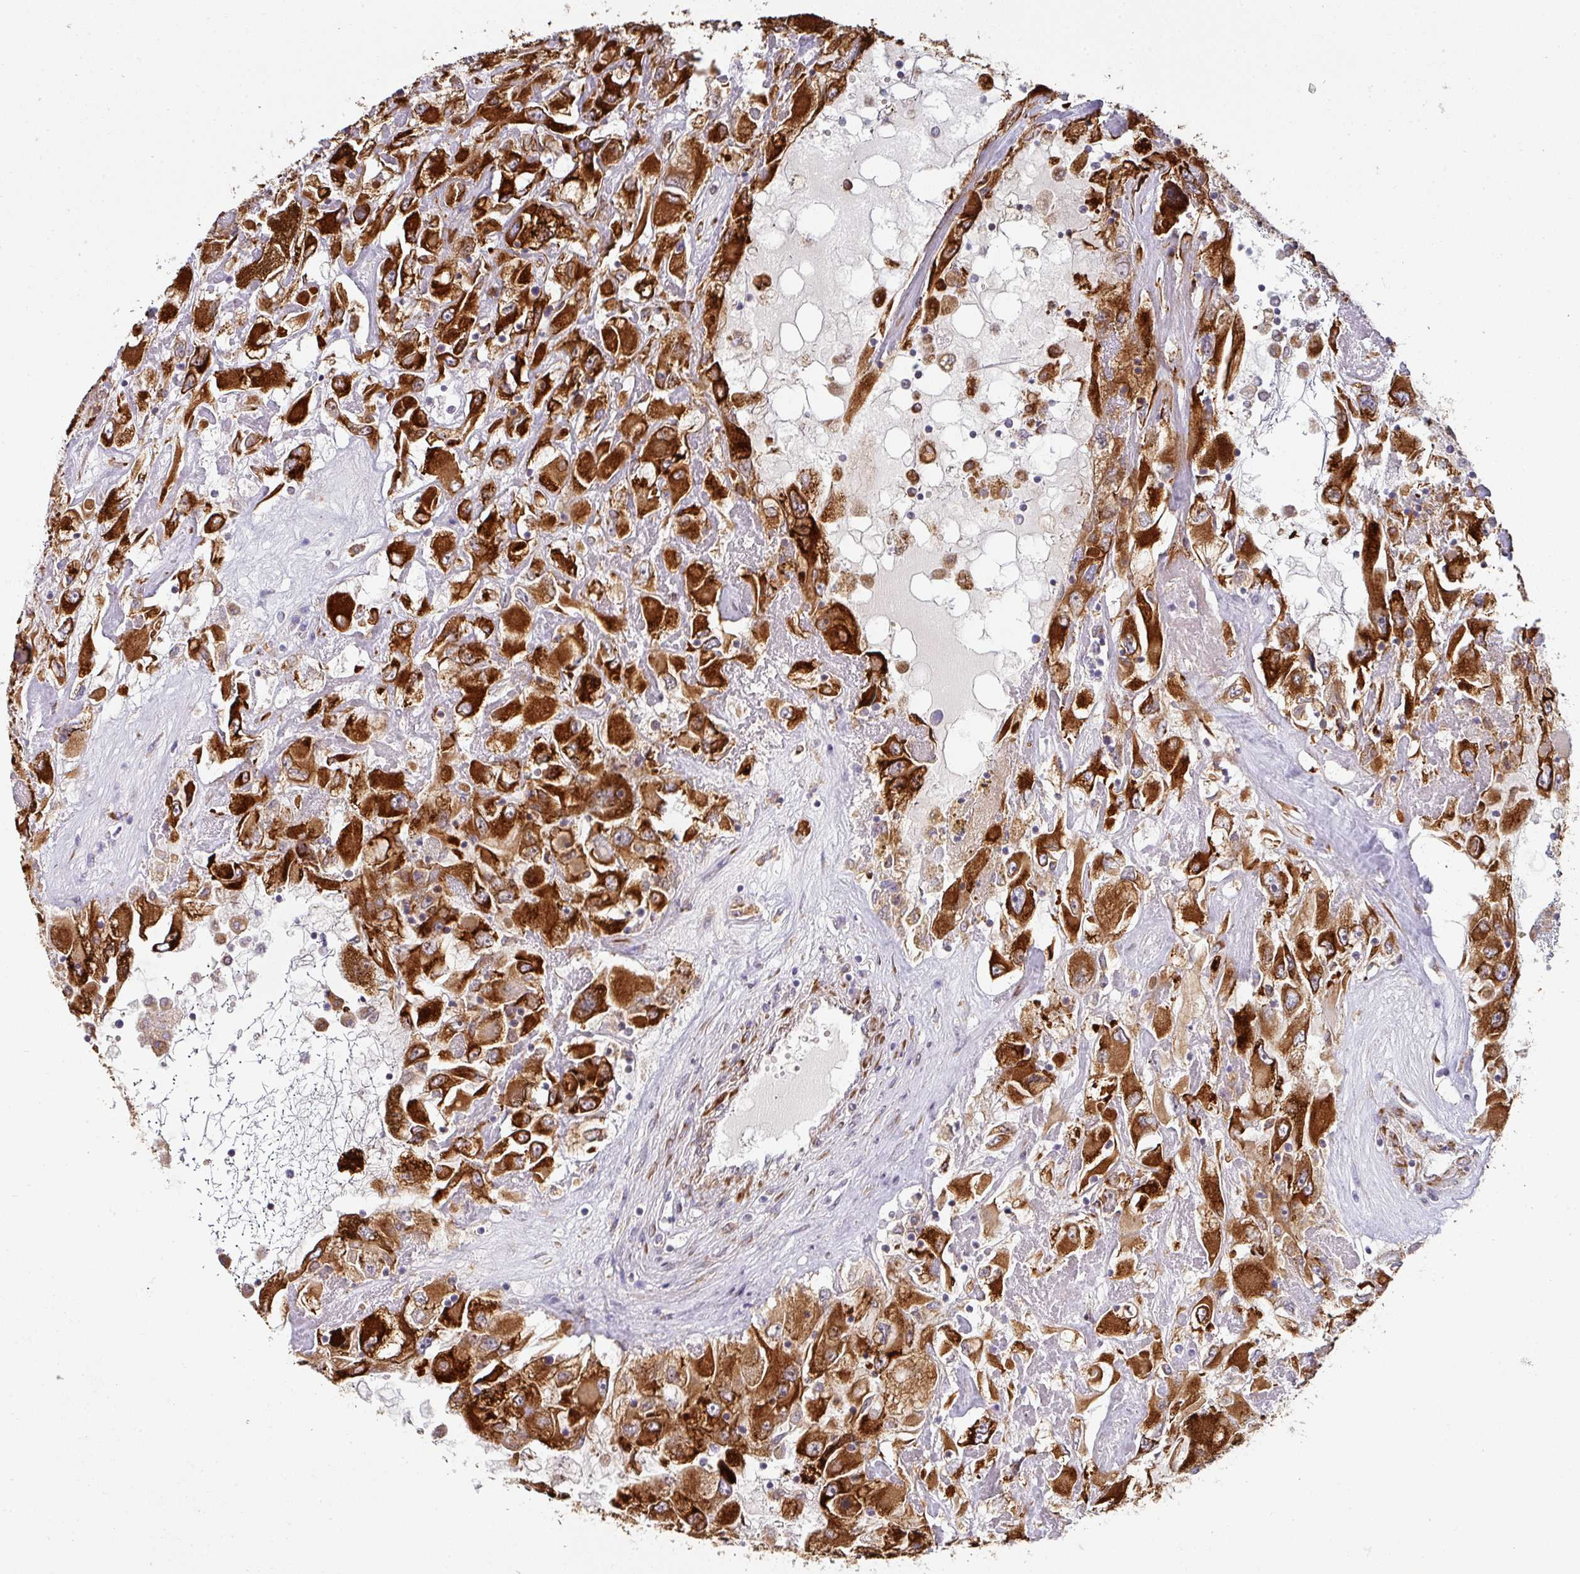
{"staining": {"intensity": "strong", "quantity": ">75%", "location": "cytoplasmic/membranous"}, "tissue": "renal cancer", "cell_type": "Tumor cells", "image_type": "cancer", "snomed": [{"axis": "morphology", "description": "Adenocarcinoma, NOS"}, {"axis": "topography", "description": "Kidney"}], "caption": "The photomicrograph displays immunohistochemical staining of adenocarcinoma (renal). There is strong cytoplasmic/membranous positivity is seen in about >75% of tumor cells.", "gene": "ZNF268", "patient": {"sex": "female", "age": 52}}